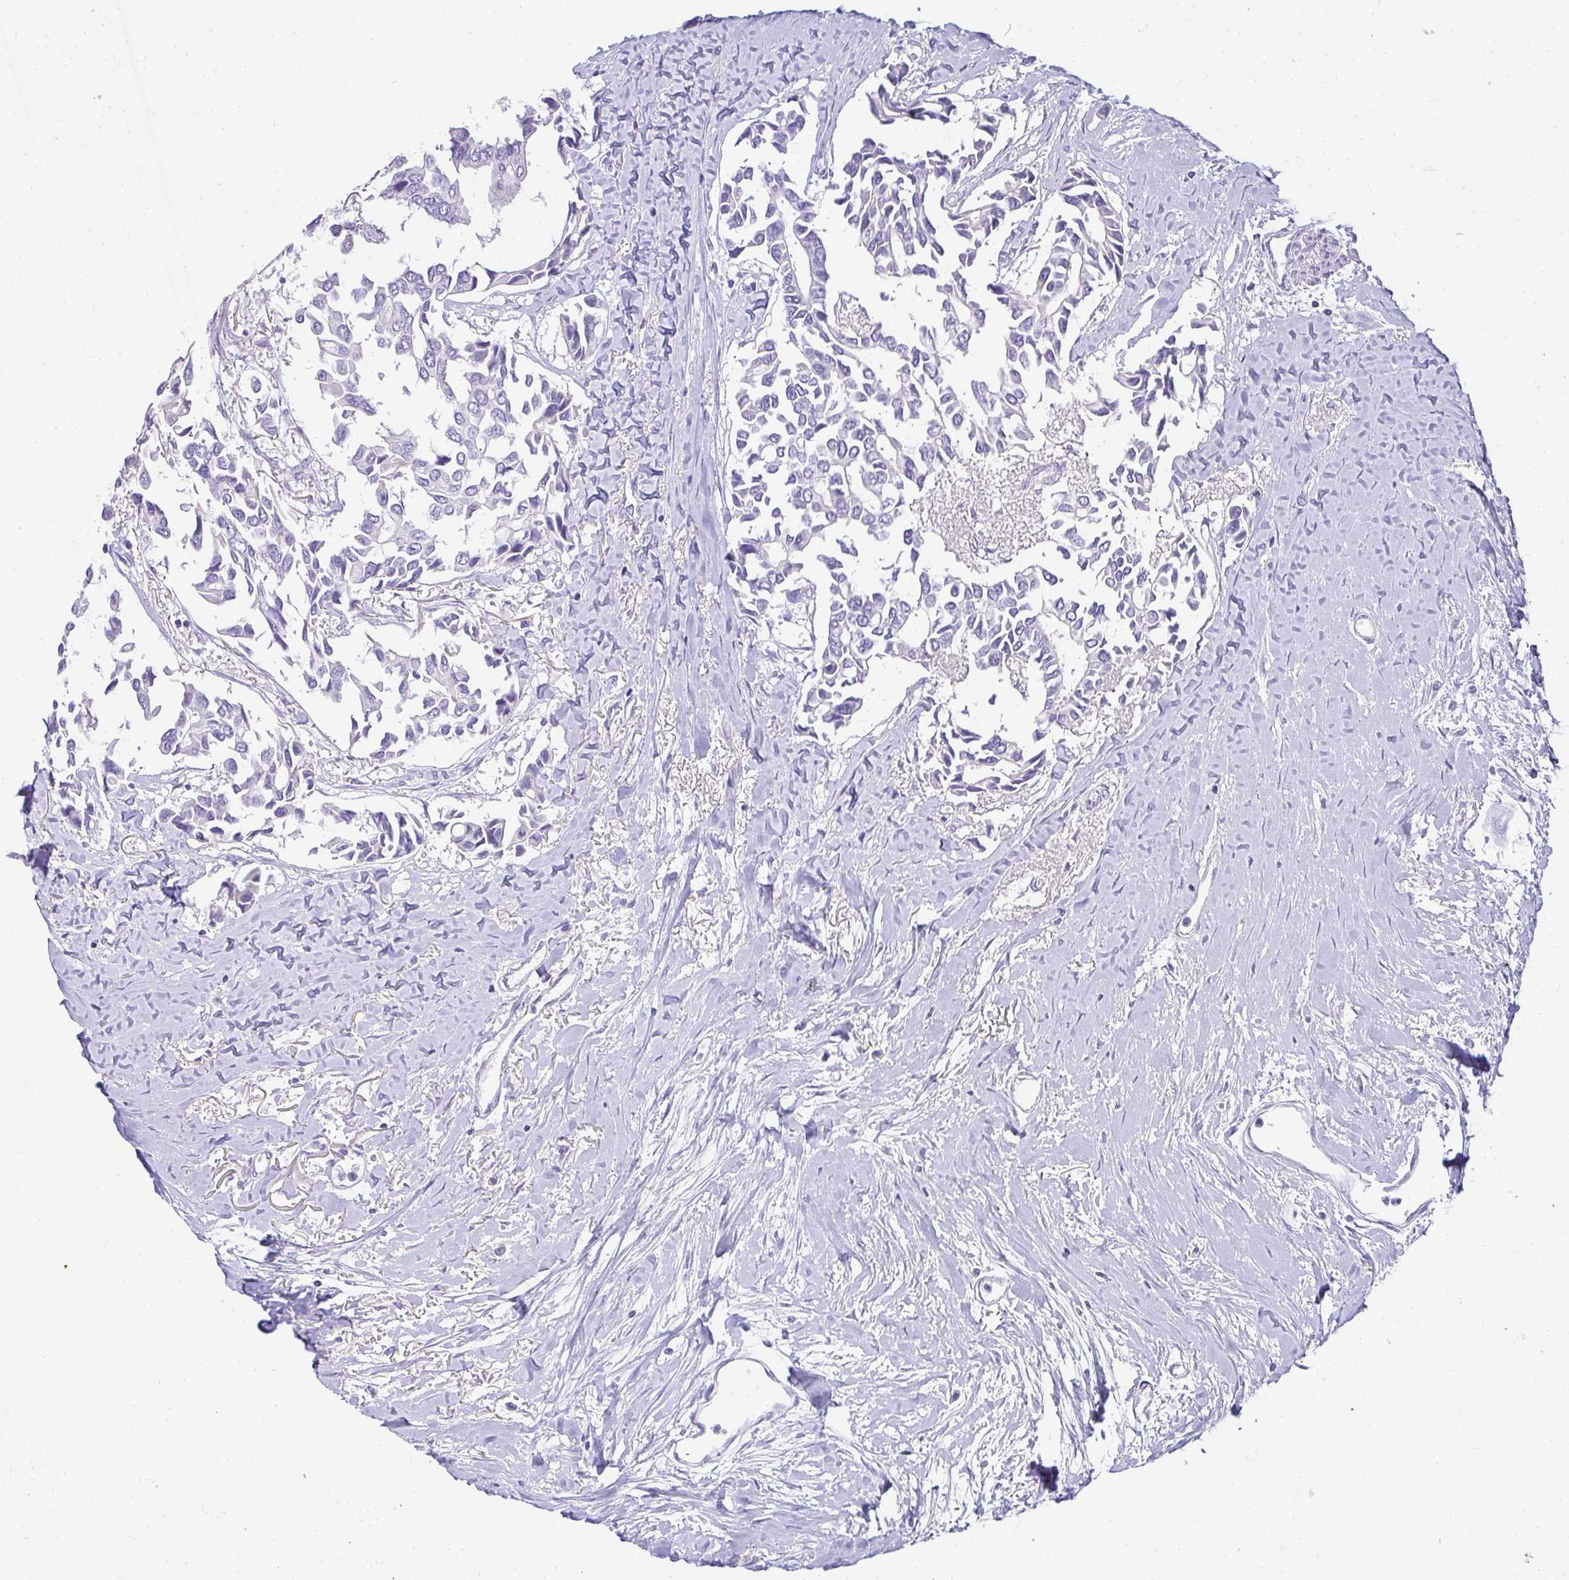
{"staining": {"intensity": "negative", "quantity": "none", "location": "none"}, "tissue": "breast cancer", "cell_type": "Tumor cells", "image_type": "cancer", "snomed": [{"axis": "morphology", "description": "Duct carcinoma"}, {"axis": "topography", "description": "Breast"}], "caption": "Breast cancer (intraductal carcinoma) was stained to show a protein in brown. There is no significant staining in tumor cells.", "gene": "PLPPR3", "patient": {"sex": "female", "age": 54}}